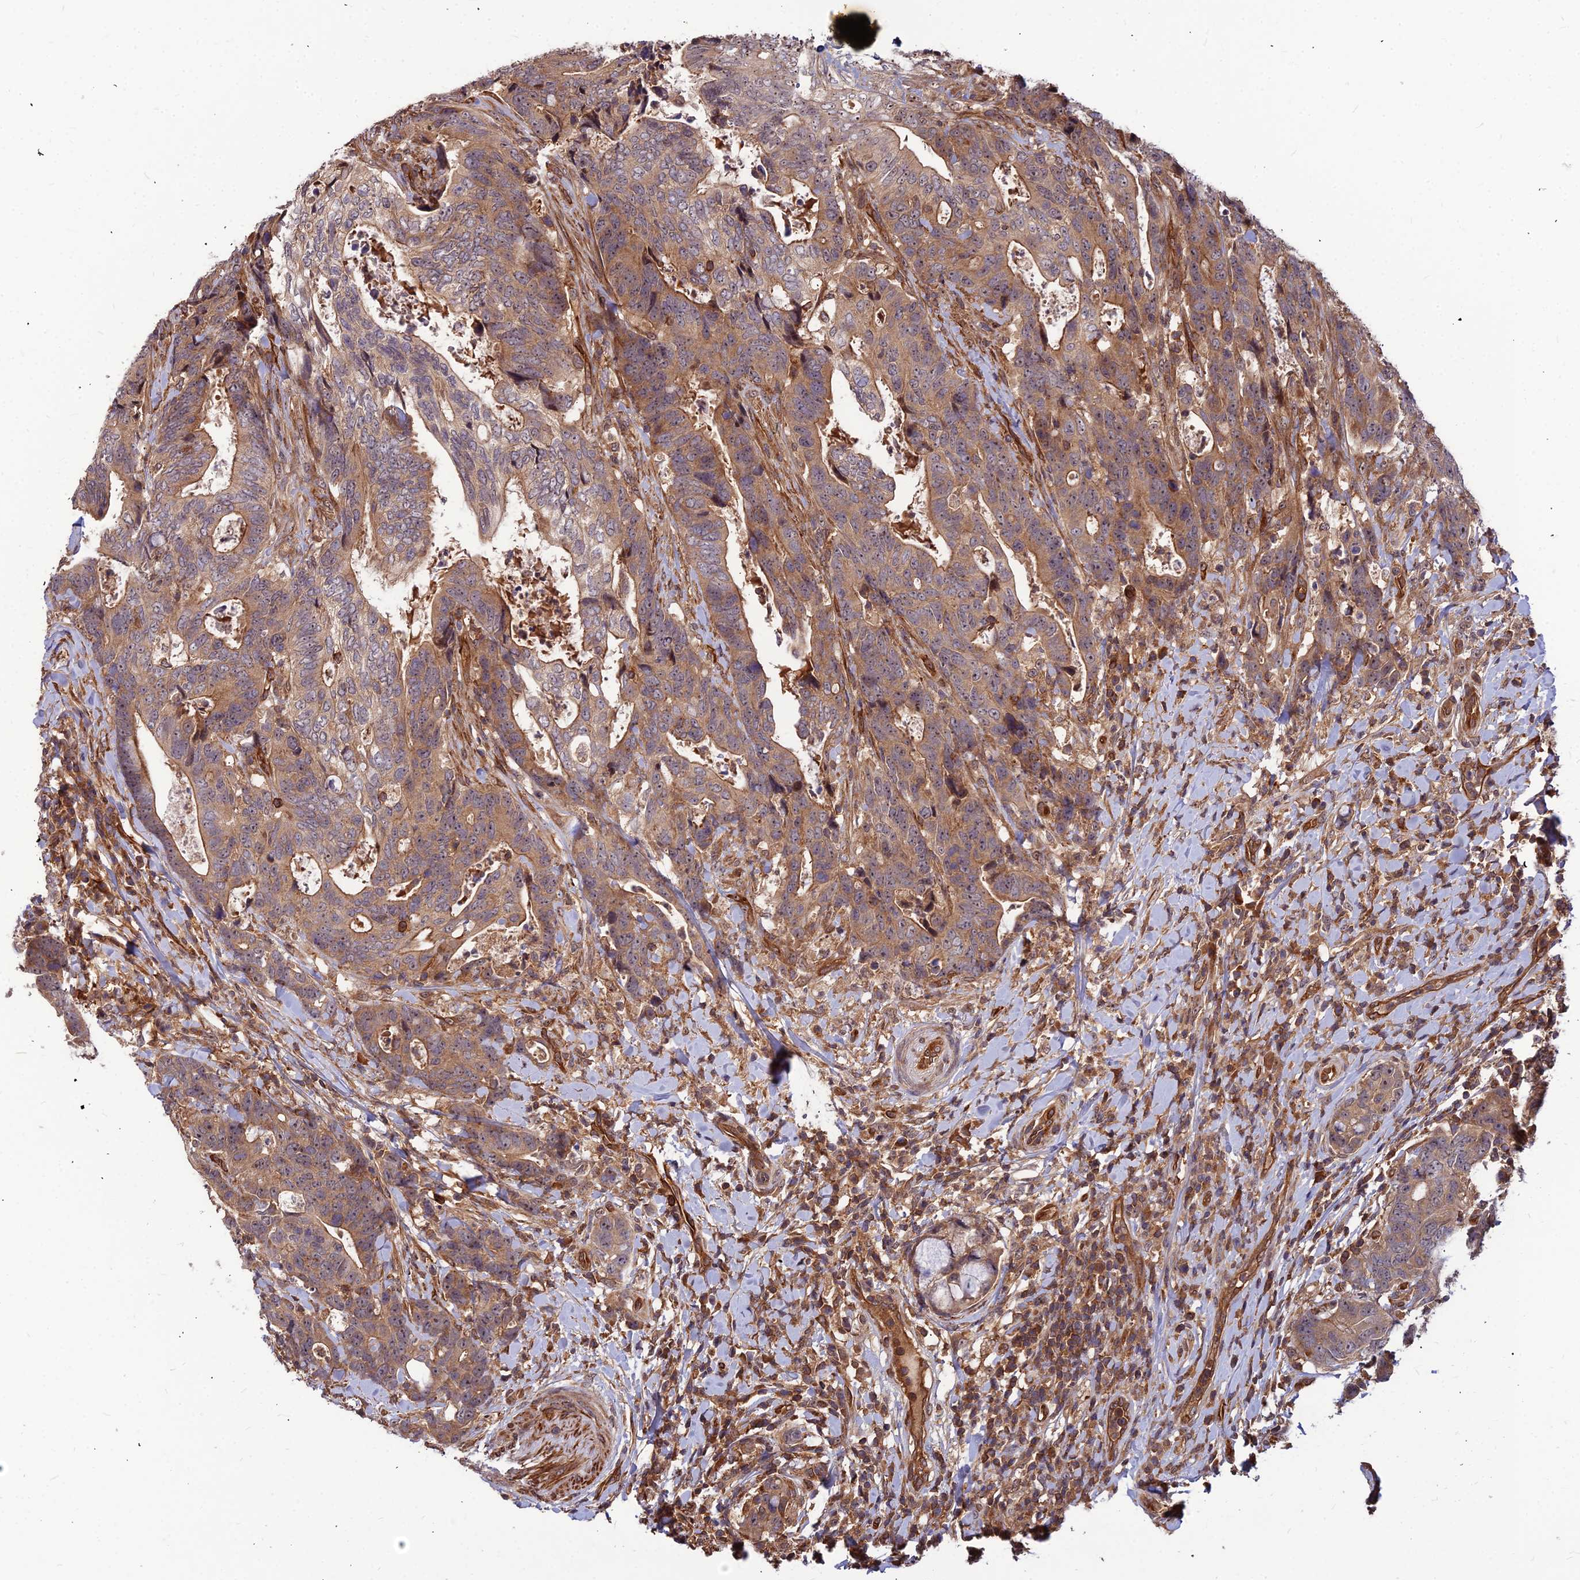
{"staining": {"intensity": "moderate", "quantity": ">75%", "location": "cytoplasmic/membranous"}, "tissue": "colorectal cancer", "cell_type": "Tumor cells", "image_type": "cancer", "snomed": [{"axis": "morphology", "description": "Adenocarcinoma, NOS"}, {"axis": "topography", "description": "Colon"}], "caption": "The micrograph shows a brown stain indicating the presence of a protein in the cytoplasmic/membranous of tumor cells in adenocarcinoma (colorectal).", "gene": "ZNF467", "patient": {"sex": "female", "age": 82}}